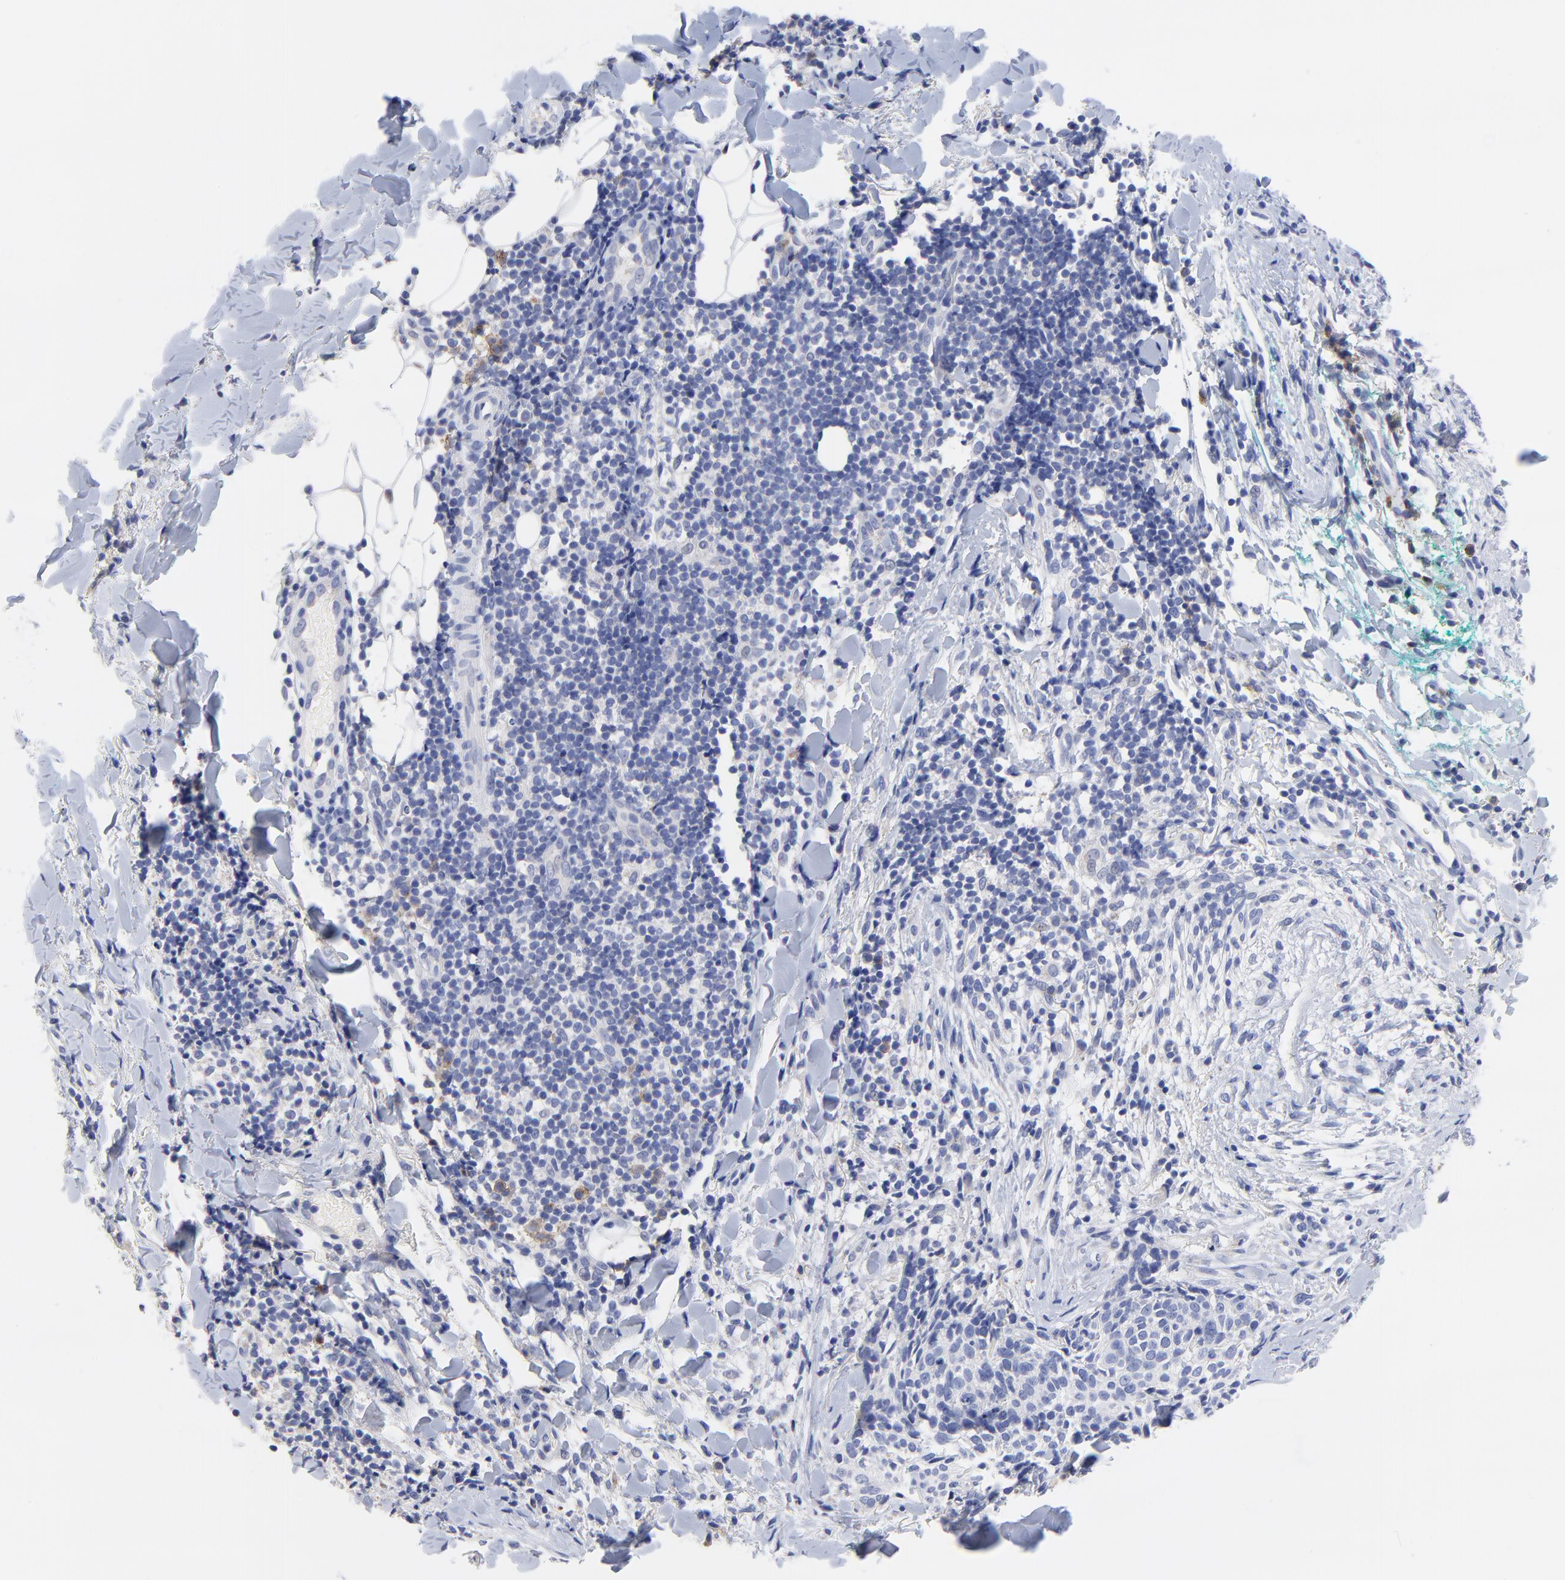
{"staining": {"intensity": "negative", "quantity": "none", "location": "none"}, "tissue": "skin cancer", "cell_type": "Tumor cells", "image_type": "cancer", "snomed": [{"axis": "morphology", "description": "Normal tissue, NOS"}, {"axis": "morphology", "description": "Basal cell carcinoma"}, {"axis": "topography", "description": "Skin"}], "caption": "The IHC photomicrograph has no significant staining in tumor cells of skin basal cell carcinoma tissue. (DAB IHC, high magnification).", "gene": "LAX1", "patient": {"sex": "female", "age": 57}}